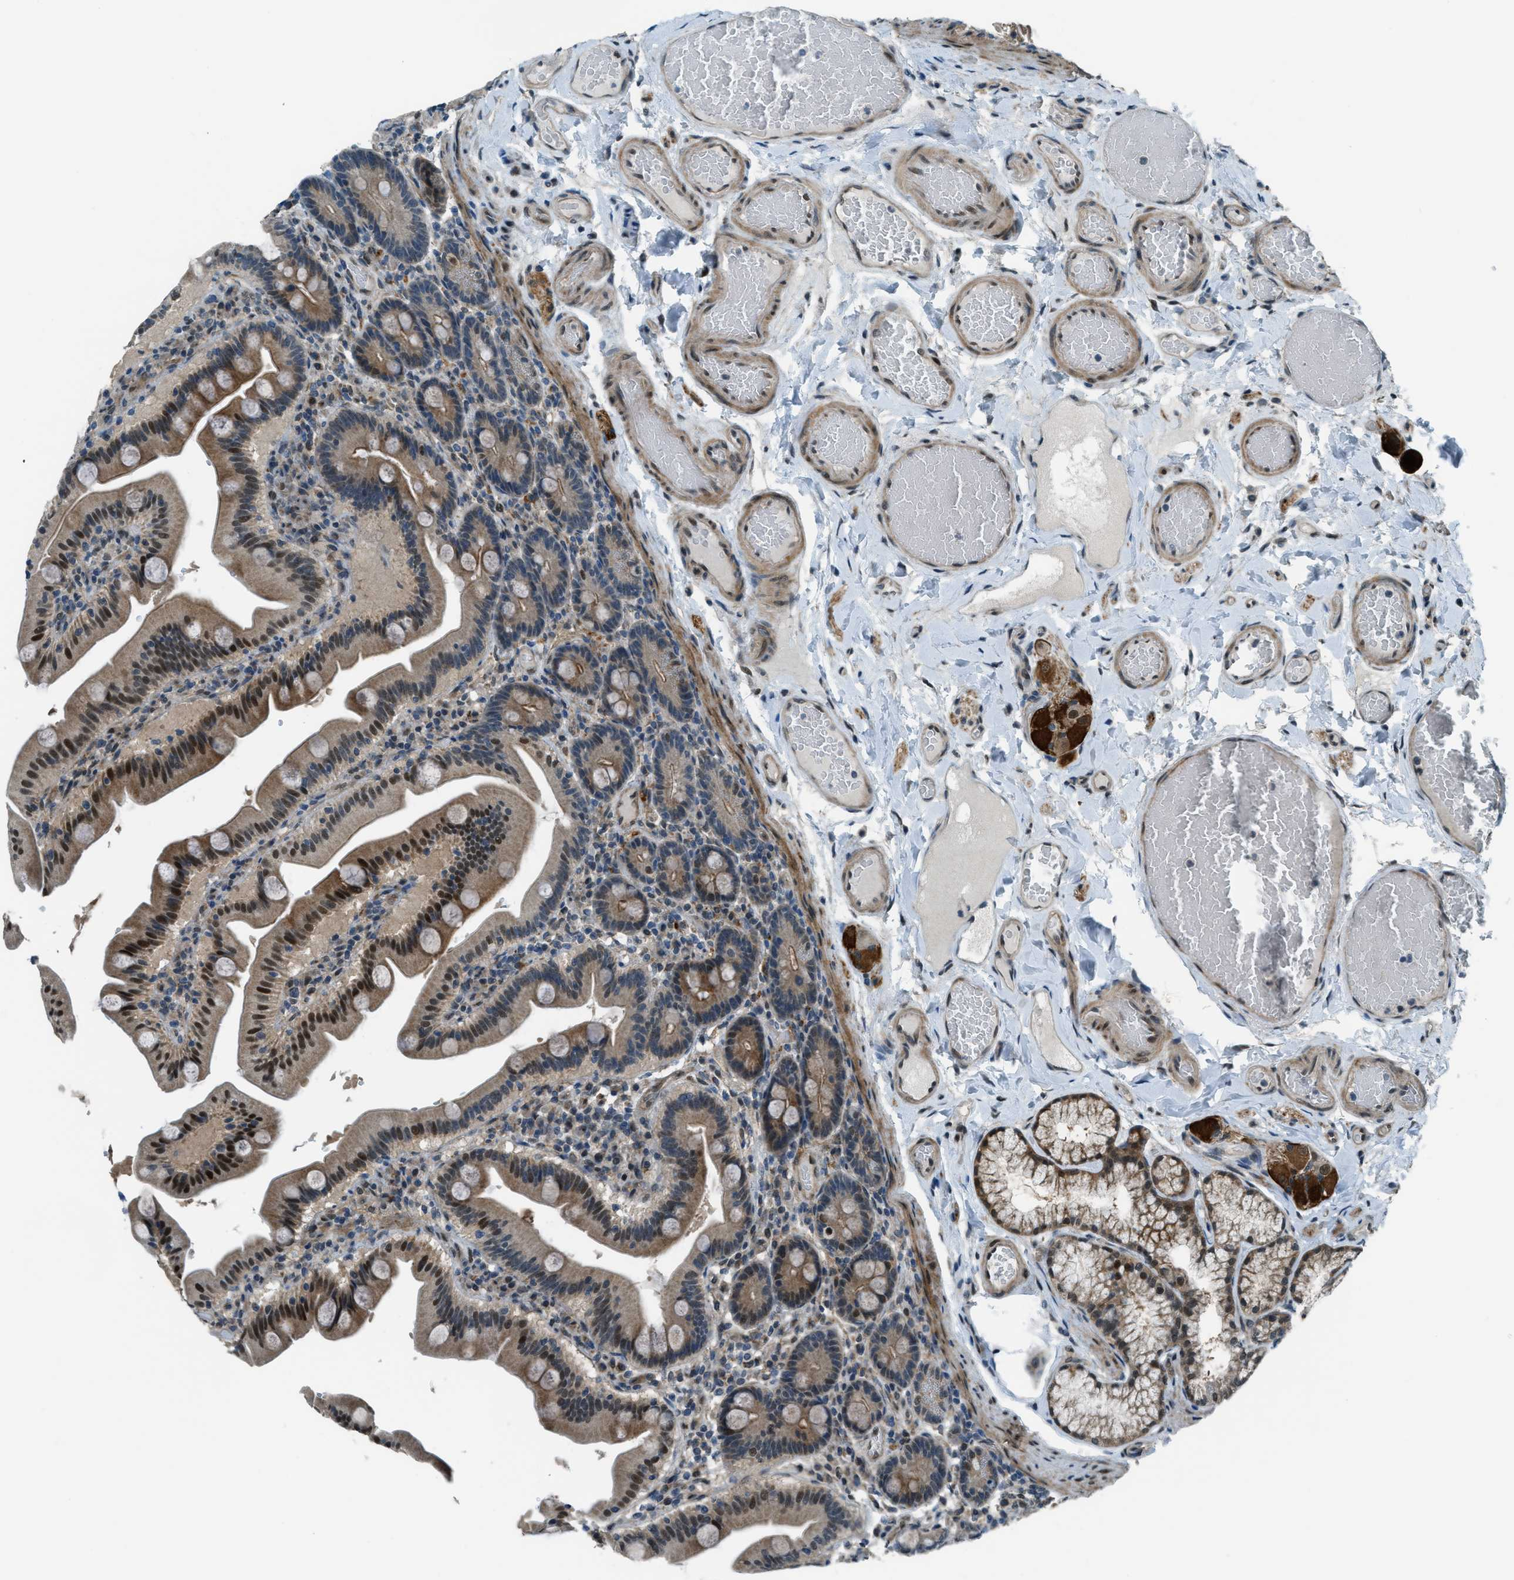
{"staining": {"intensity": "moderate", "quantity": ">75%", "location": "cytoplasmic/membranous,nuclear"}, "tissue": "duodenum", "cell_type": "Glandular cells", "image_type": "normal", "snomed": [{"axis": "morphology", "description": "Normal tissue, NOS"}, {"axis": "topography", "description": "Duodenum"}], "caption": "Glandular cells exhibit medium levels of moderate cytoplasmic/membranous,nuclear staining in approximately >75% of cells in benign human duodenum. Nuclei are stained in blue.", "gene": "NPEPL1", "patient": {"sex": "male", "age": 54}}